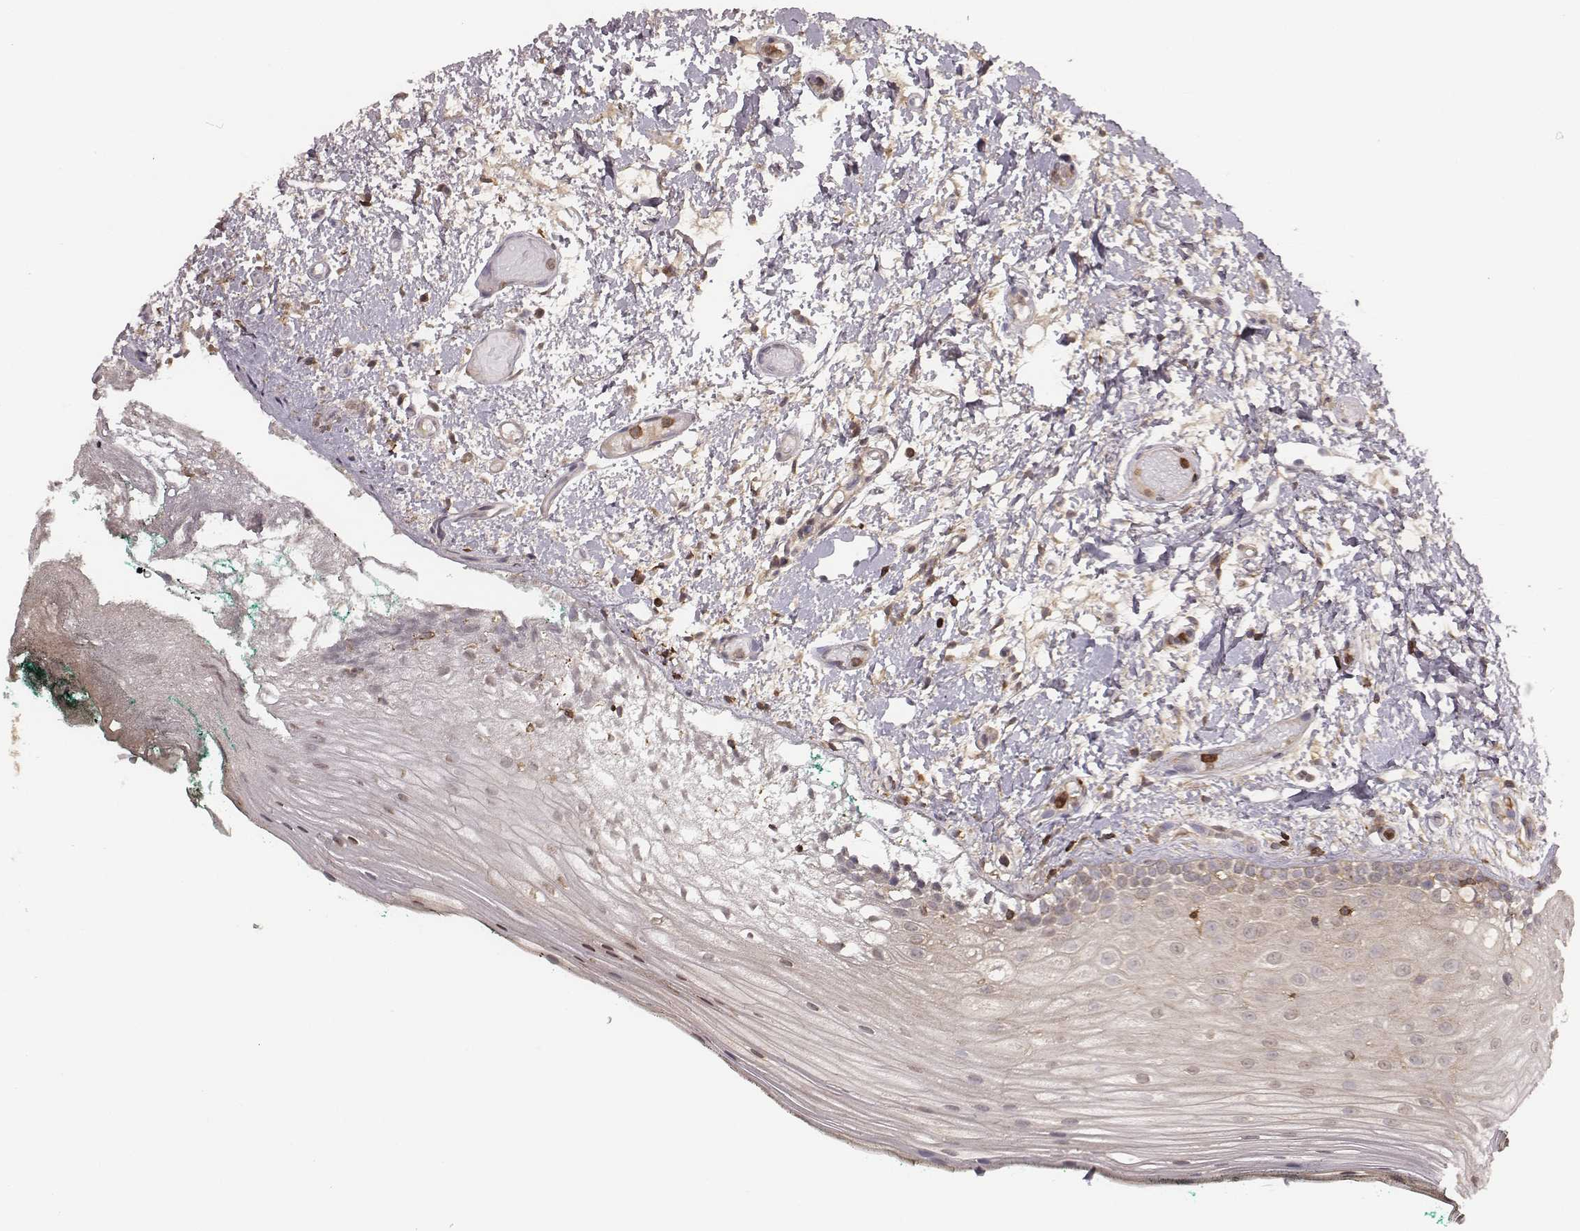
{"staining": {"intensity": "negative", "quantity": "none", "location": "none"}, "tissue": "oral mucosa", "cell_type": "Squamous epithelial cells", "image_type": "normal", "snomed": [{"axis": "morphology", "description": "Normal tissue, NOS"}, {"axis": "topography", "description": "Oral tissue"}], "caption": "Immunohistochemistry histopathology image of normal oral mucosa stained for a protein (brown), which shows no positivity in squamous epithelial cells. (DAB IHC, high magnification).", "gene": "PILRA", "patient": {"sex": "female", "age": 83}}